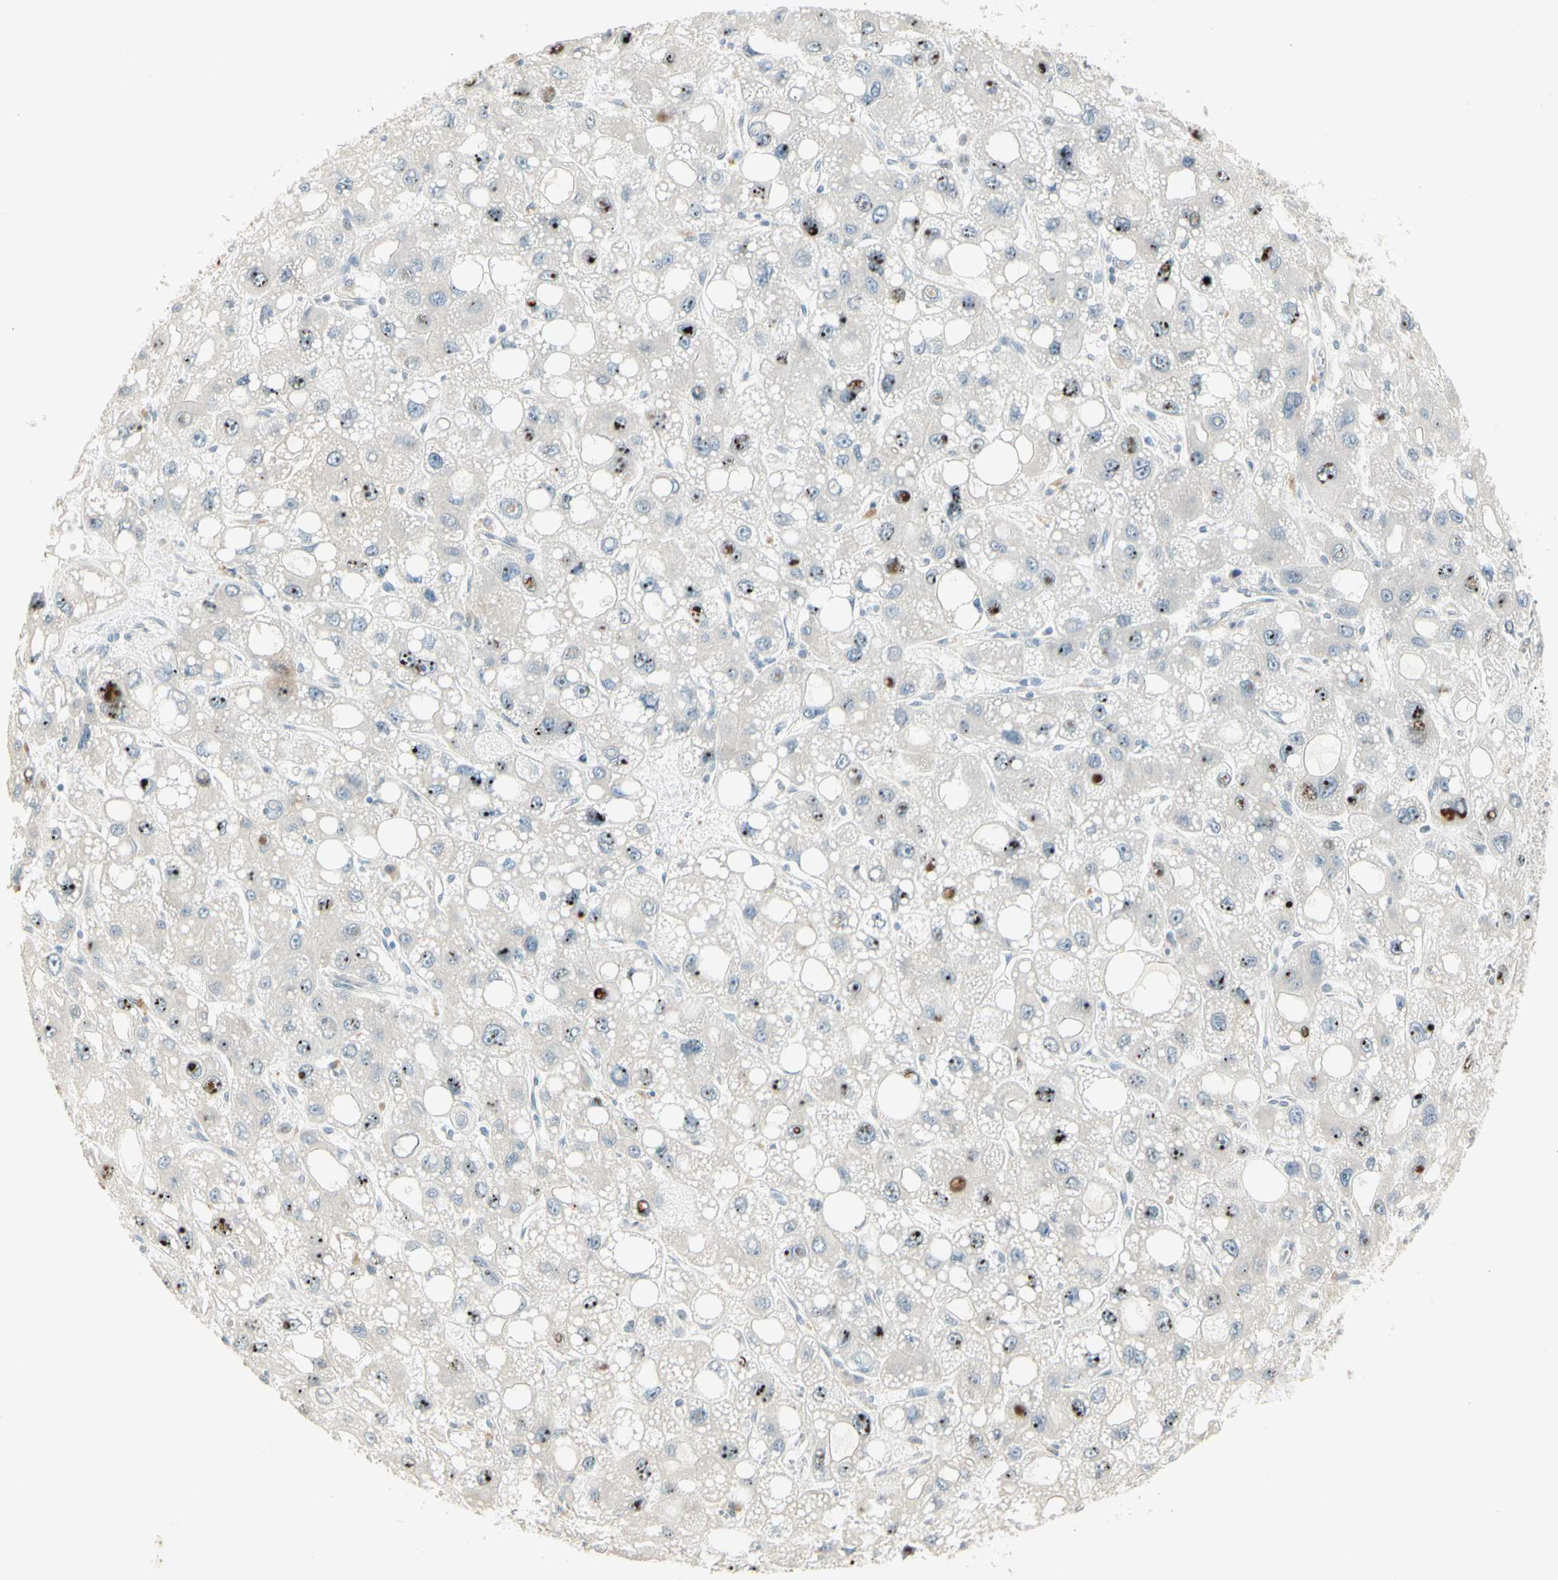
{"staining": {"intensity": "strong", "quantity": "25%-75%", "location": "nuclear"}, "tissue": "liver cancer", "cell_type": "Tumor cells", "image_type": "cancer", "snomed": [{"axis": "morphology", "description": "Carcinoma, Hepatocellular, NOS"}, {"axis": "topography", "description": "Liver"}], "caption": "A micrograph of hepatocellular carcinoma (liver) stained for a protein shows strong nuclear brown staining in tumor cells. The staining is performed using DAB brown chromogen to label protein expression. The nuclei are counter-stained blue using hematoxylin.", "gene": "PCDHB15", "patient": {"sex": "male", "age": 55}}